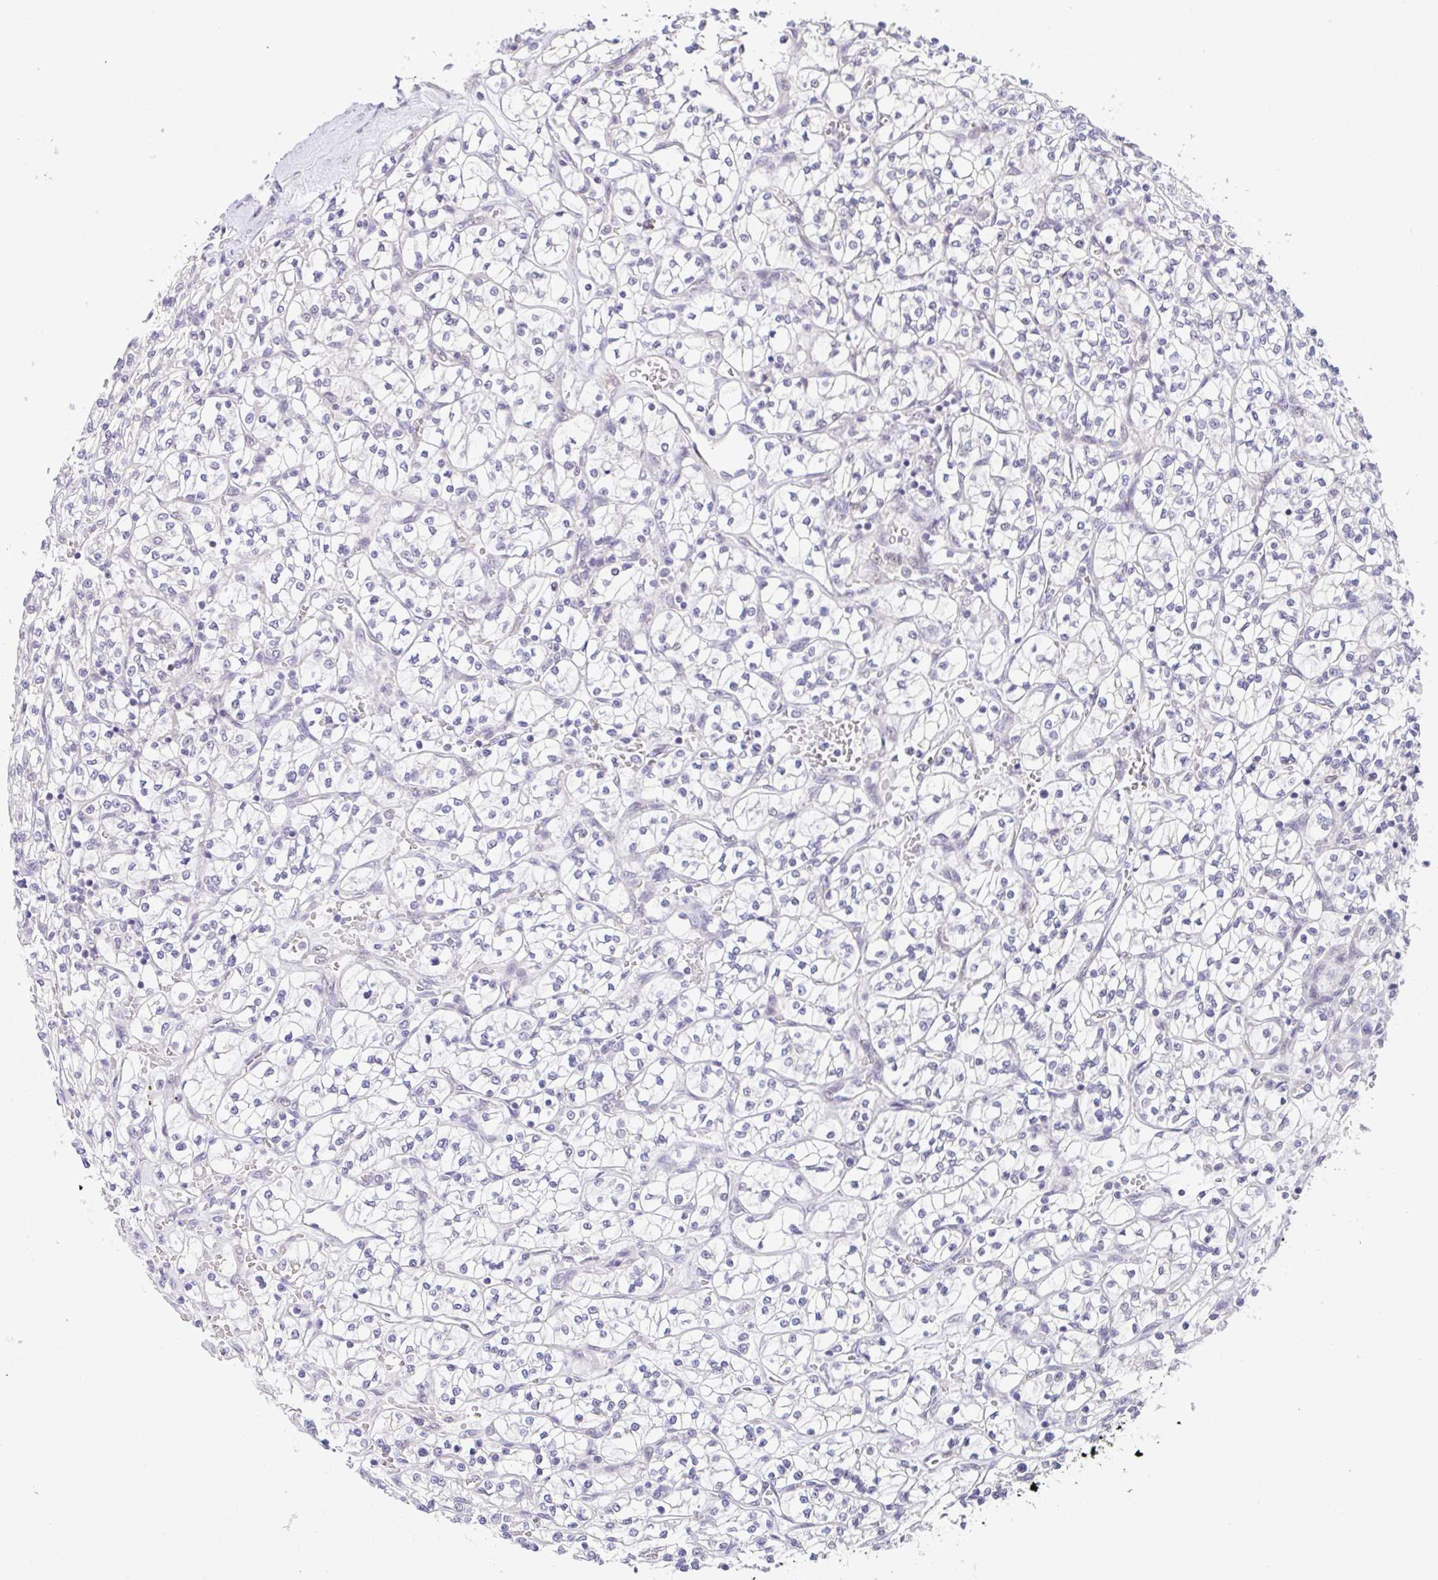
{"staining": {"intensity": "negative", "quantity": "none", "location": "none"}, "tissue": "renal cancer", "cell_type": "Tumor cells", "image_type": "cancer", "snomed": [{"axis": "morphology", "description": "Adenocarcinoma, NOS"}, {"axis": "topography", "description": "Kidney"}], "caption": "A high-resolution micrograph shows IHC staining of renal cancer (adenocarcinoma), which demonstrates no significant expression in tumor cells. (DAB IHC with hematoxylin counter stain).", "gene": "CGNL1", "patient": {"sex": "female", "age": 64}}